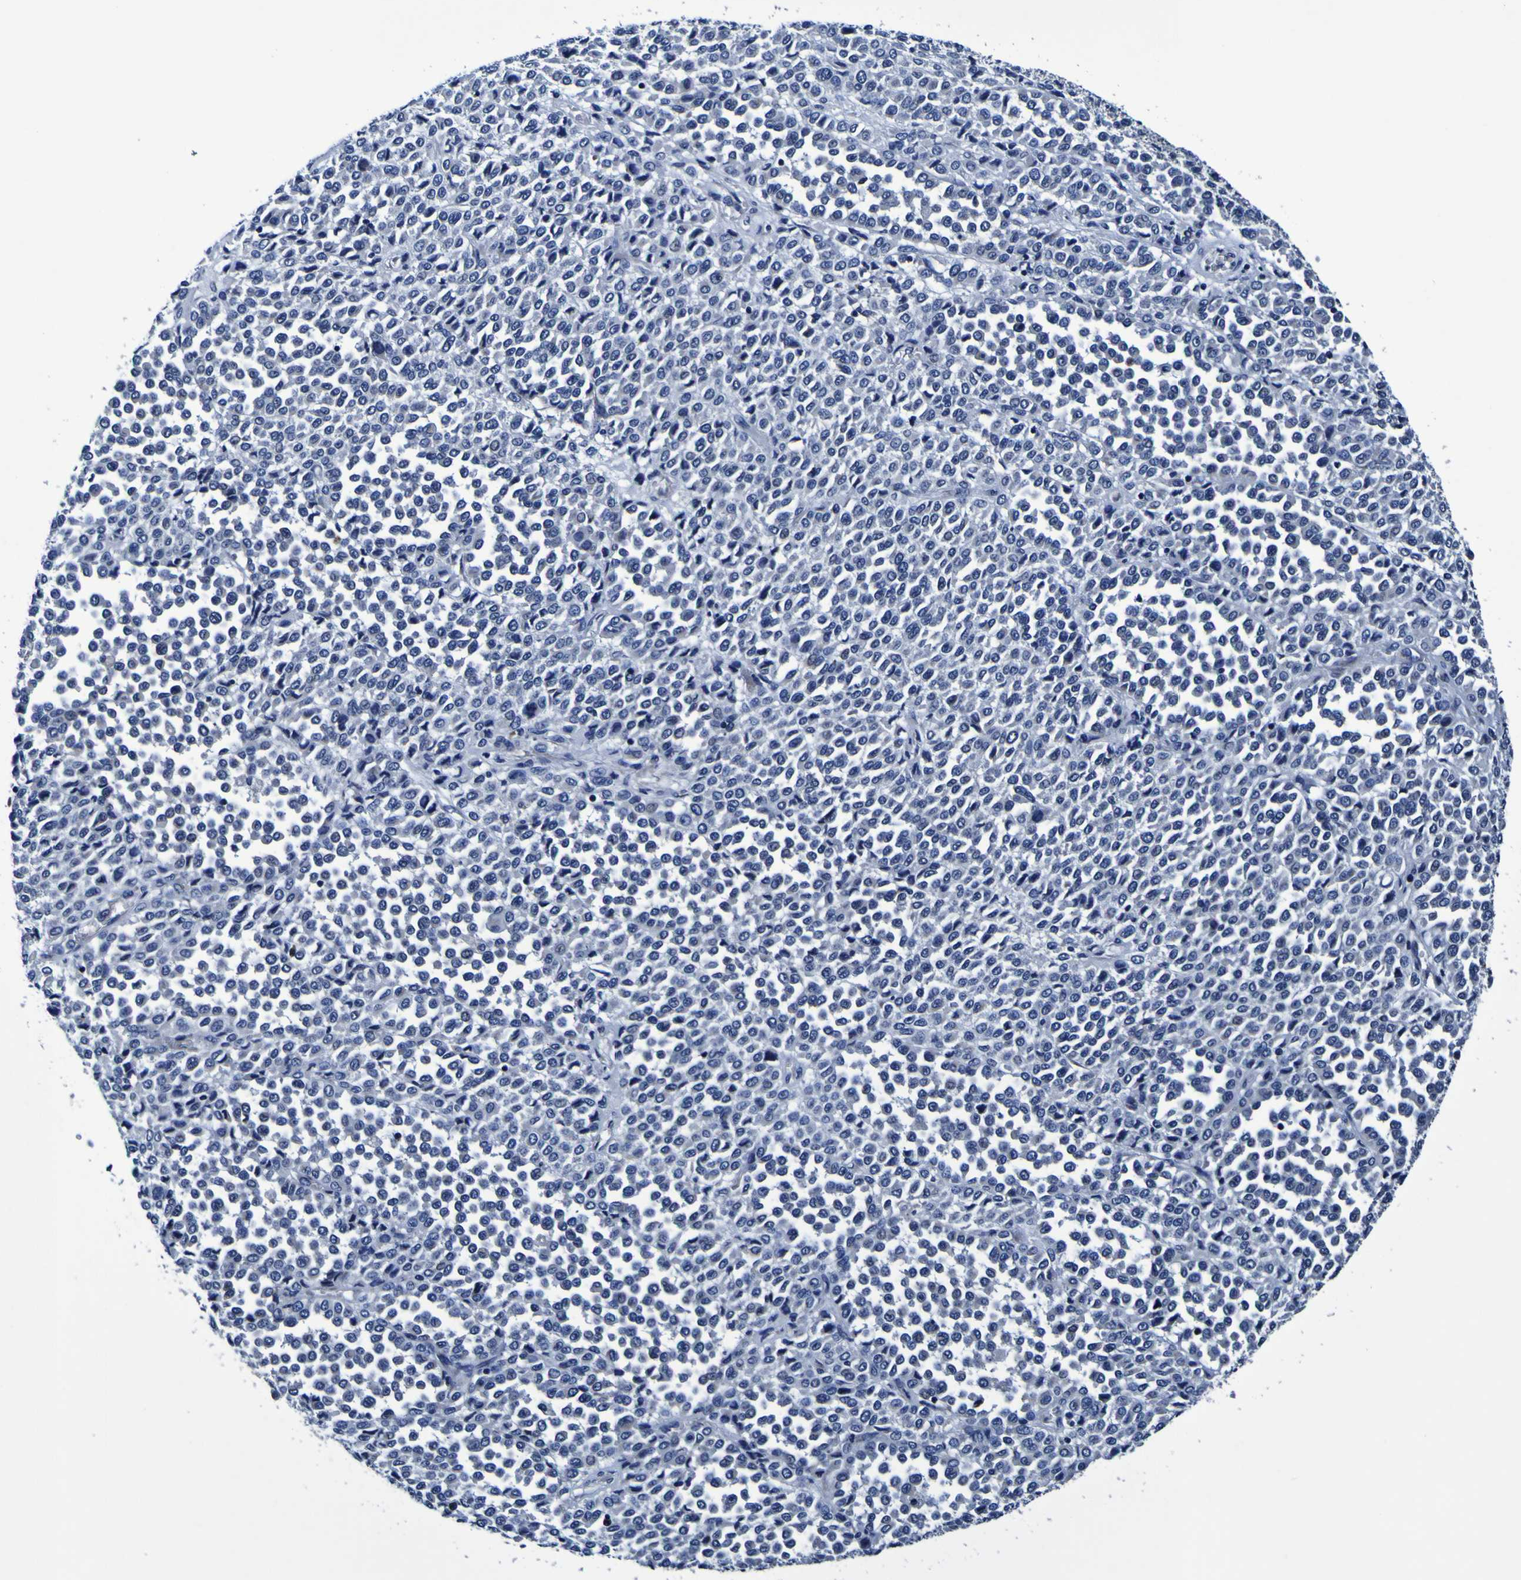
{"staining": {"intensity": "negative", "quantity": "none", "location": "none"}, "tissue": "melanoma", "cell_type": "Tumor cells", "image_type": "cancer", "snomed": [{"axis": "morphology", "description": "Malignant melanoma, Metastatic site"}, {"axis": "topography", "description": "Pancreas"}], "caption": "Immunohistochemistry histopathology image of neoplastic tissue: human malignant melanoma (metastatic site) stained with DAB (3,3'-diaminobenzidine) exhibits no significant protein positivity in tumor cells. The staining is performed using DAB brown chromogen with nuclei counter-stained in using hematoxylin.", "gene": "PANK4", "patient": {"sex": "female", "age": 30}}